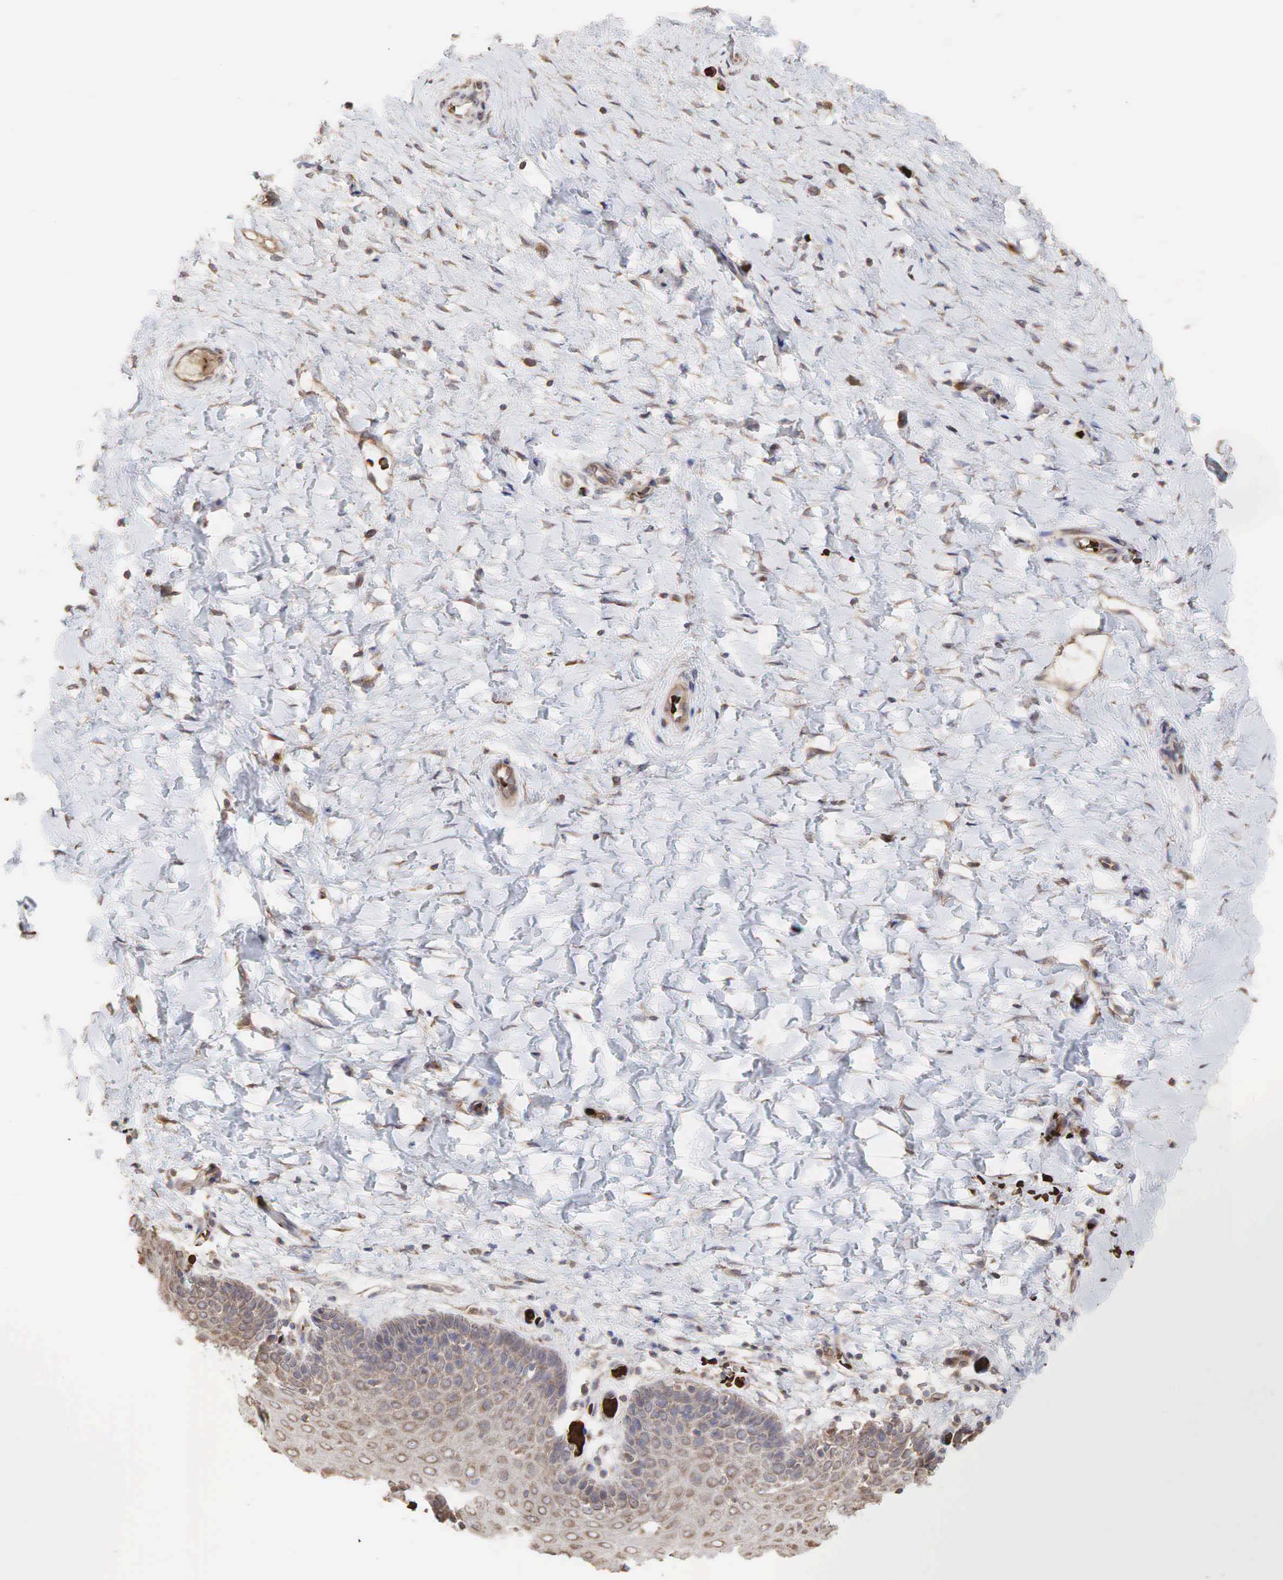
{"staining": {"intensity": "weak", "quantity": ">75%", "location": "cytoplasmic/membranous"}, "tissue": "cervix", "cell_type": "Glandular cells", "image_type": "normal", "snomed": [{"axis": "morphology", "description": "Normal tissue, NOS"}, {"axis": "topography", "description": "Cervix"}], "caption": "An immunohistochemistry (IHC) image of unremarkable tissue is shown. Protein staining in brown shows weak cytoplasmic/membranous positivity in cervix within glandular cells. (IHC, brightfield microscopy, high magnification).", "gene": "PABPC5", "patient": {"sex": "female", "age": 53}}